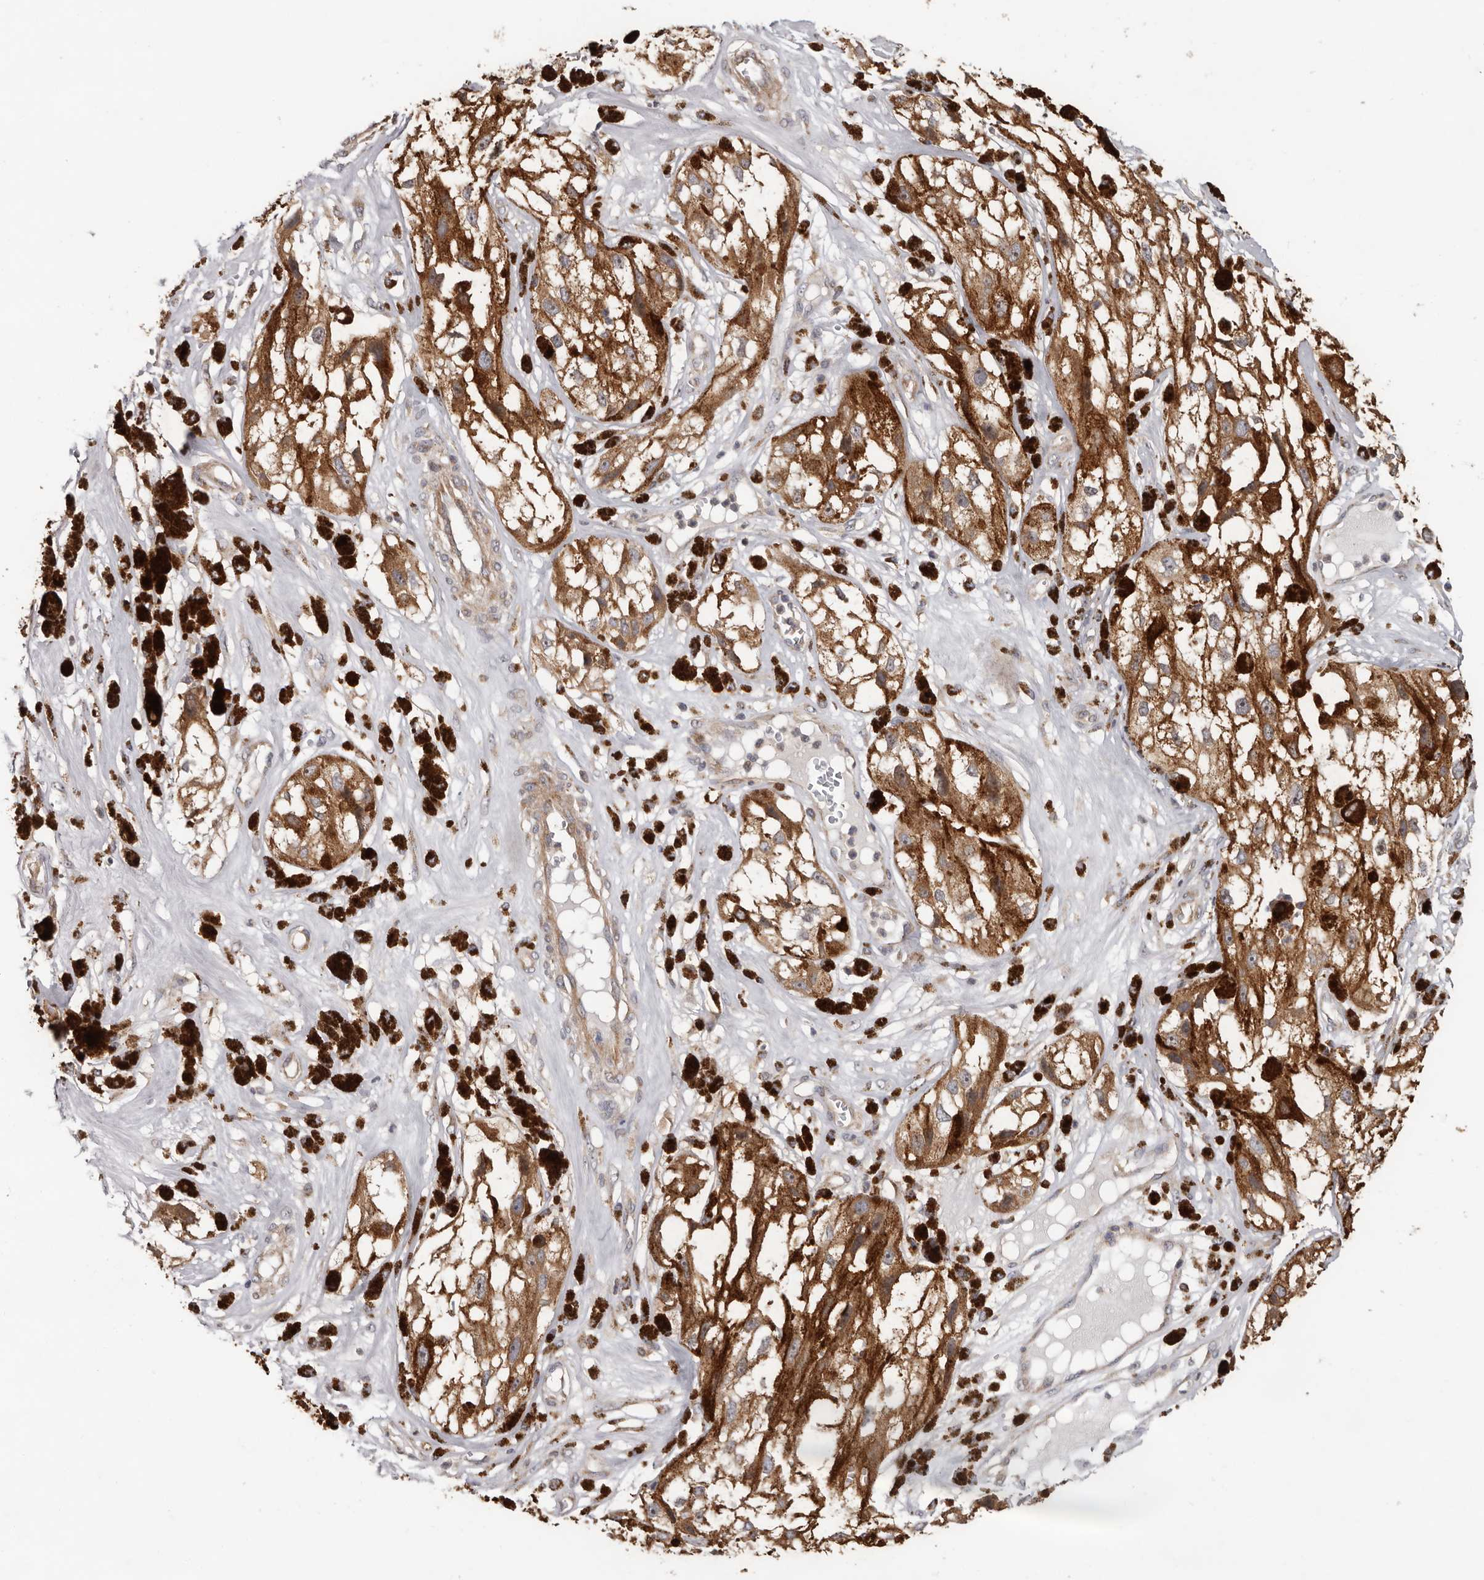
{"staining": {"intensity": "moderate", "quantity": ">75%", "location": "cytoplasmic/membranous"}, "tissue": "melanoma", "cell_type": "Tumor cells", "image_type": "cancer", "snomed": [{"axis": "morphology", "description": "Malignant melanoma, NOS"}, {"axis": "topography", "description": "Skin"}], "caption": "Protein analysis of melanoma tissue displays moderate cytoplasmic/membranous positivity in about >75% of tumor cells. (DAB IHC with brightfield microscopy, high magnification).", "gene": "HINT3", "patient": {"sex": "male", "age": 88}}